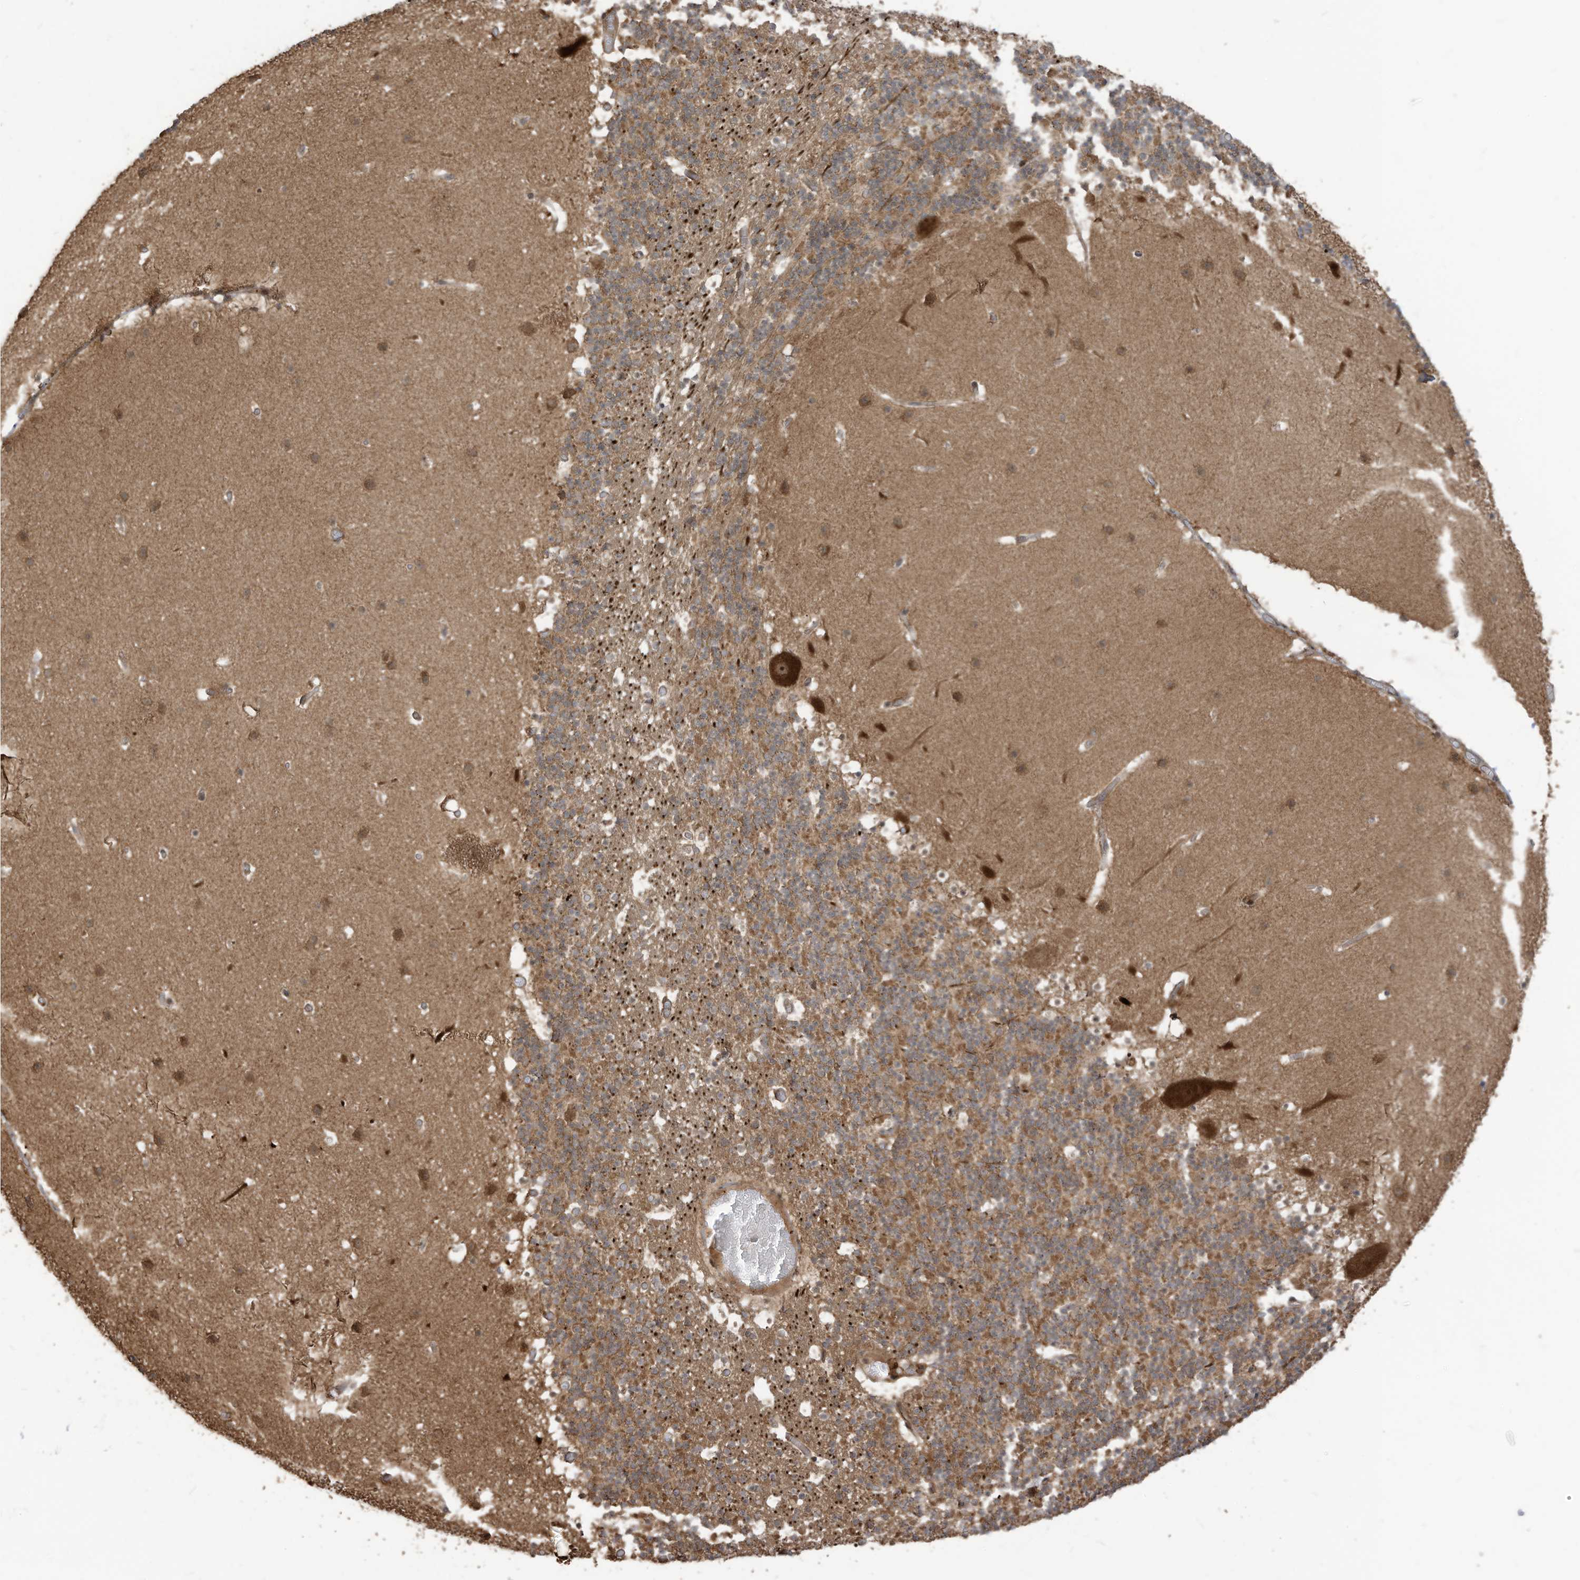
{"staining": {"intensity": "moderate", "quantity": "<25%", "location": "cytoplasmic/membranous"}, "tissue": "cerebellum", "cell_type": "Cells in granular layer", "image_type": "normal", "snomed": [{"axis": "morphology", "description": "Normal tissue, NOS"}, {"axis": "topography", "description": "Cerebellum"}], "caption": "This histopathology image exhibits immunohistochemistry (IHC) staining of normal human cerebellum, with low moderate cytoplasmic/membranous staining in about <25% of cells in granular layer.", "gene": "CARF", "patient": {"sex": "male", "age": 57}}